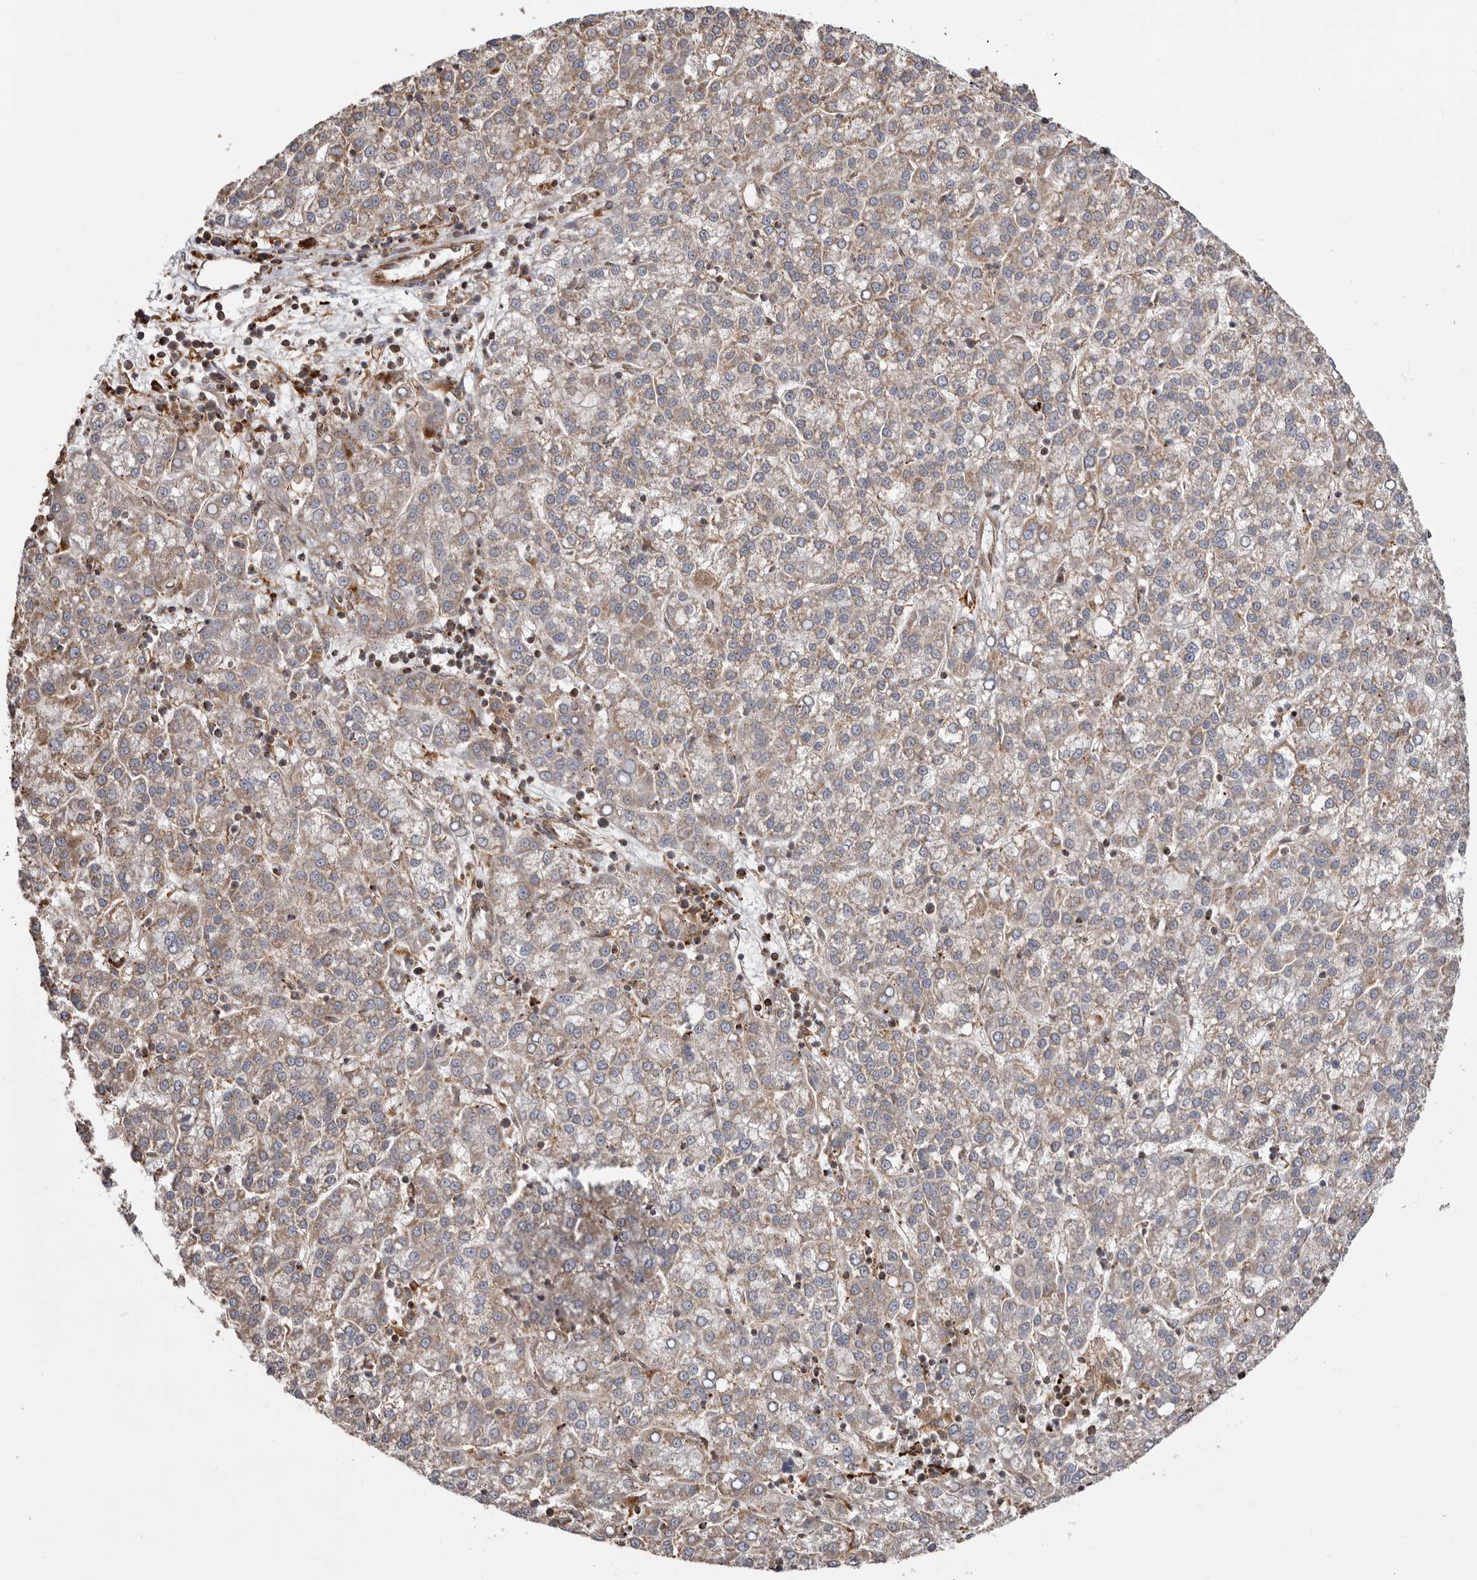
{"staining": {"intensity": "weak", "quantity": ">75%", "location": "cytoplasmic/membranous"}, "tissue": "liver cancer", "cell_type": "Tumor cells", "image_type": "cancer", "snomed": [{"axis": "morphology", "description": "Carcinoma, Hepatocellular, NOS"}, {"axis": "topography", "description": "Liver"}], "caption": "Liver cancer stained with a protein marker demonstrates weak staining in tumor cells.", "gene": "NUP43", "patient": {"sex": "female", "age": 58}}